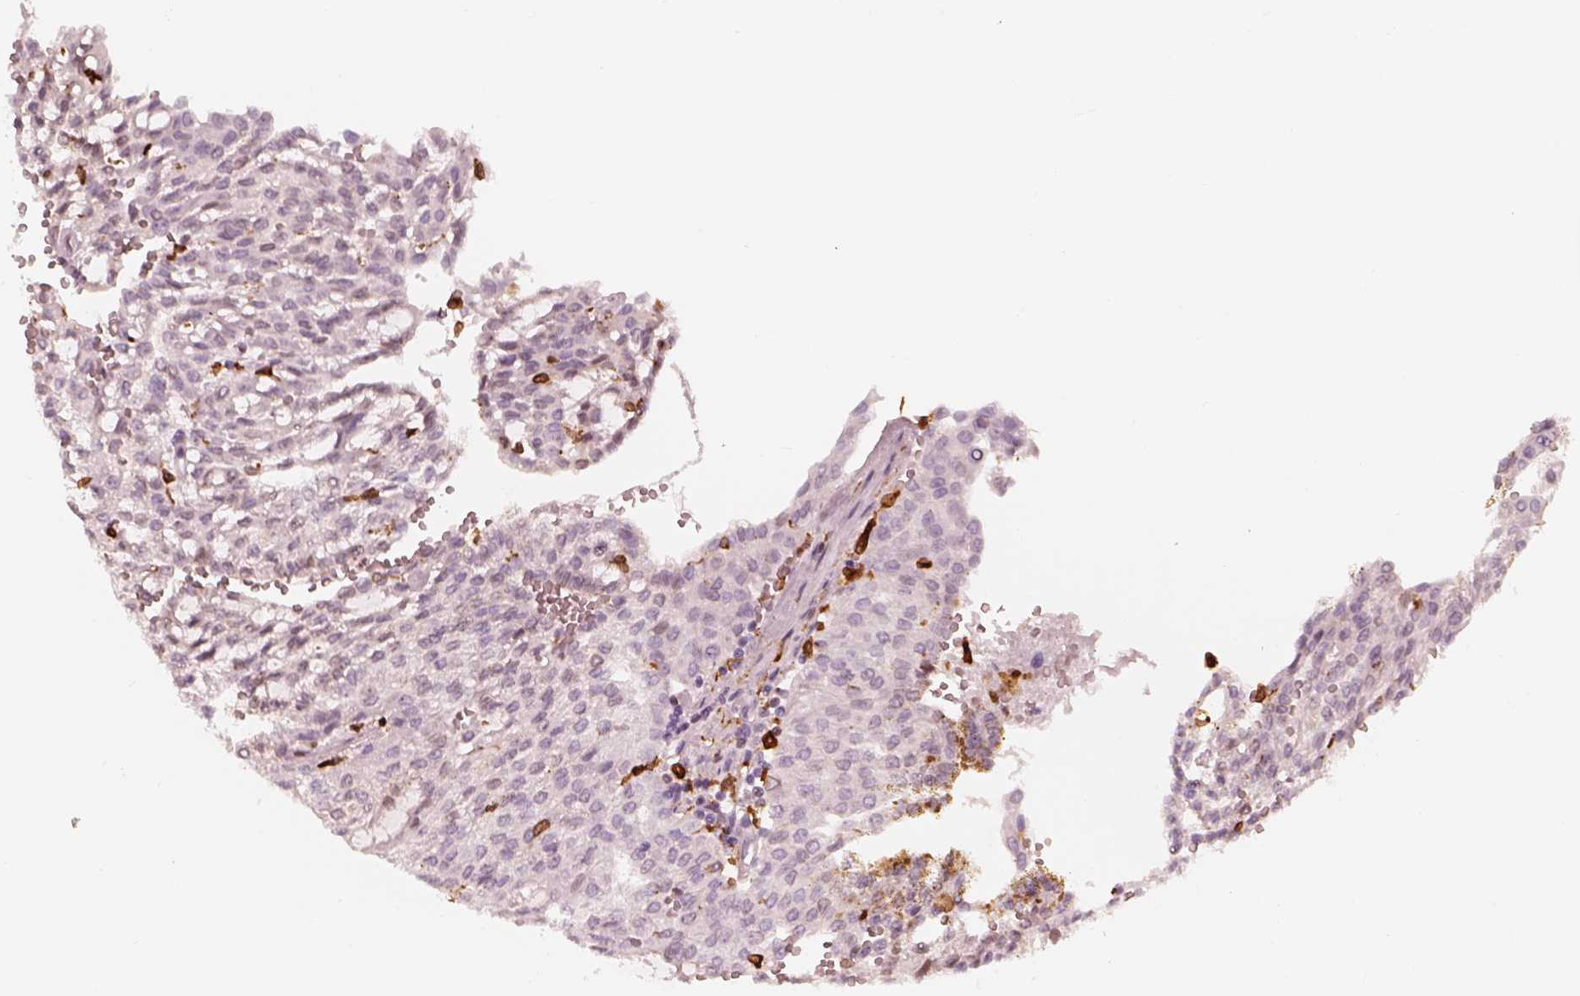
{"staining": {"intensity": "negative", "quantity": "none", "location": "none"}, "tissue": "renal cancer", "cell_type": "Tumor cells", "image_type": "cancer", "snomed": [{"axis": "morphology", "description": "Adenocarcinoma, NOS"}, {"axis": "topography", "description": "Kidney"}], "caption": "Renal adenocarcinoma was stained to show a protein in brown. There is no significant staining in tumor cells.", "gene": "ALOX5", "patient": {"sex": "male", "age": 63}}